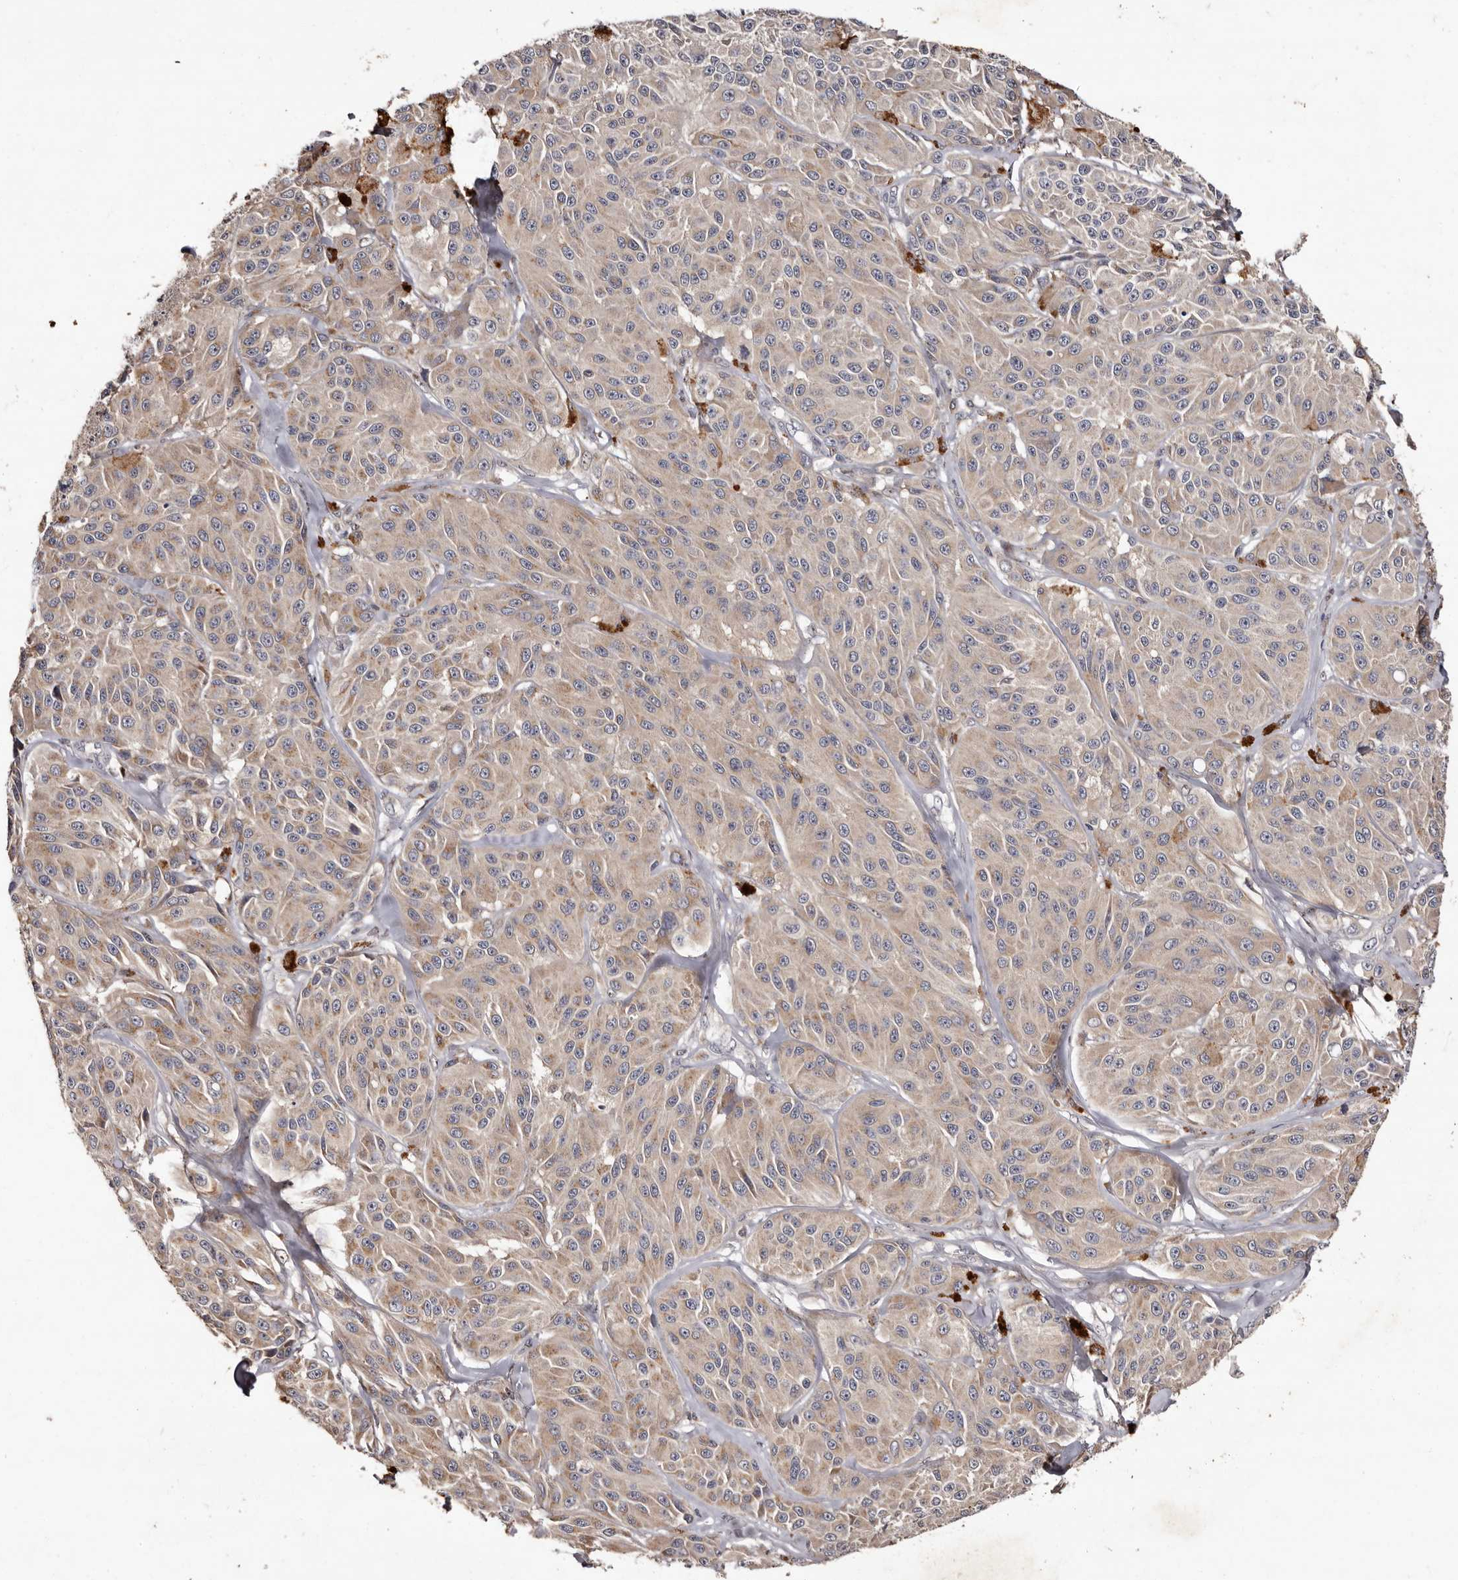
{"staining": {"intensity": "weak", "quantity": "25%-75%", "location": "cytoplasmic/membranous"}, "tissue": "melanoma", "cell_type": "Tumor cells", "image_type": "cancer", "snomed": [{"axis": "morphology", "description": "Malignant melanoma, NOS"}, {"axis": "topography", "description": "Skin"}], "caption": "Immunohistochemical staining of human malignant melanoma demonstrates low levels of weak cytoplasmic/membranous positivity in about 25%-75% of tumor cells.", "gene": "FAM91A1", "patient": {"sex": "male", "age": 84}}